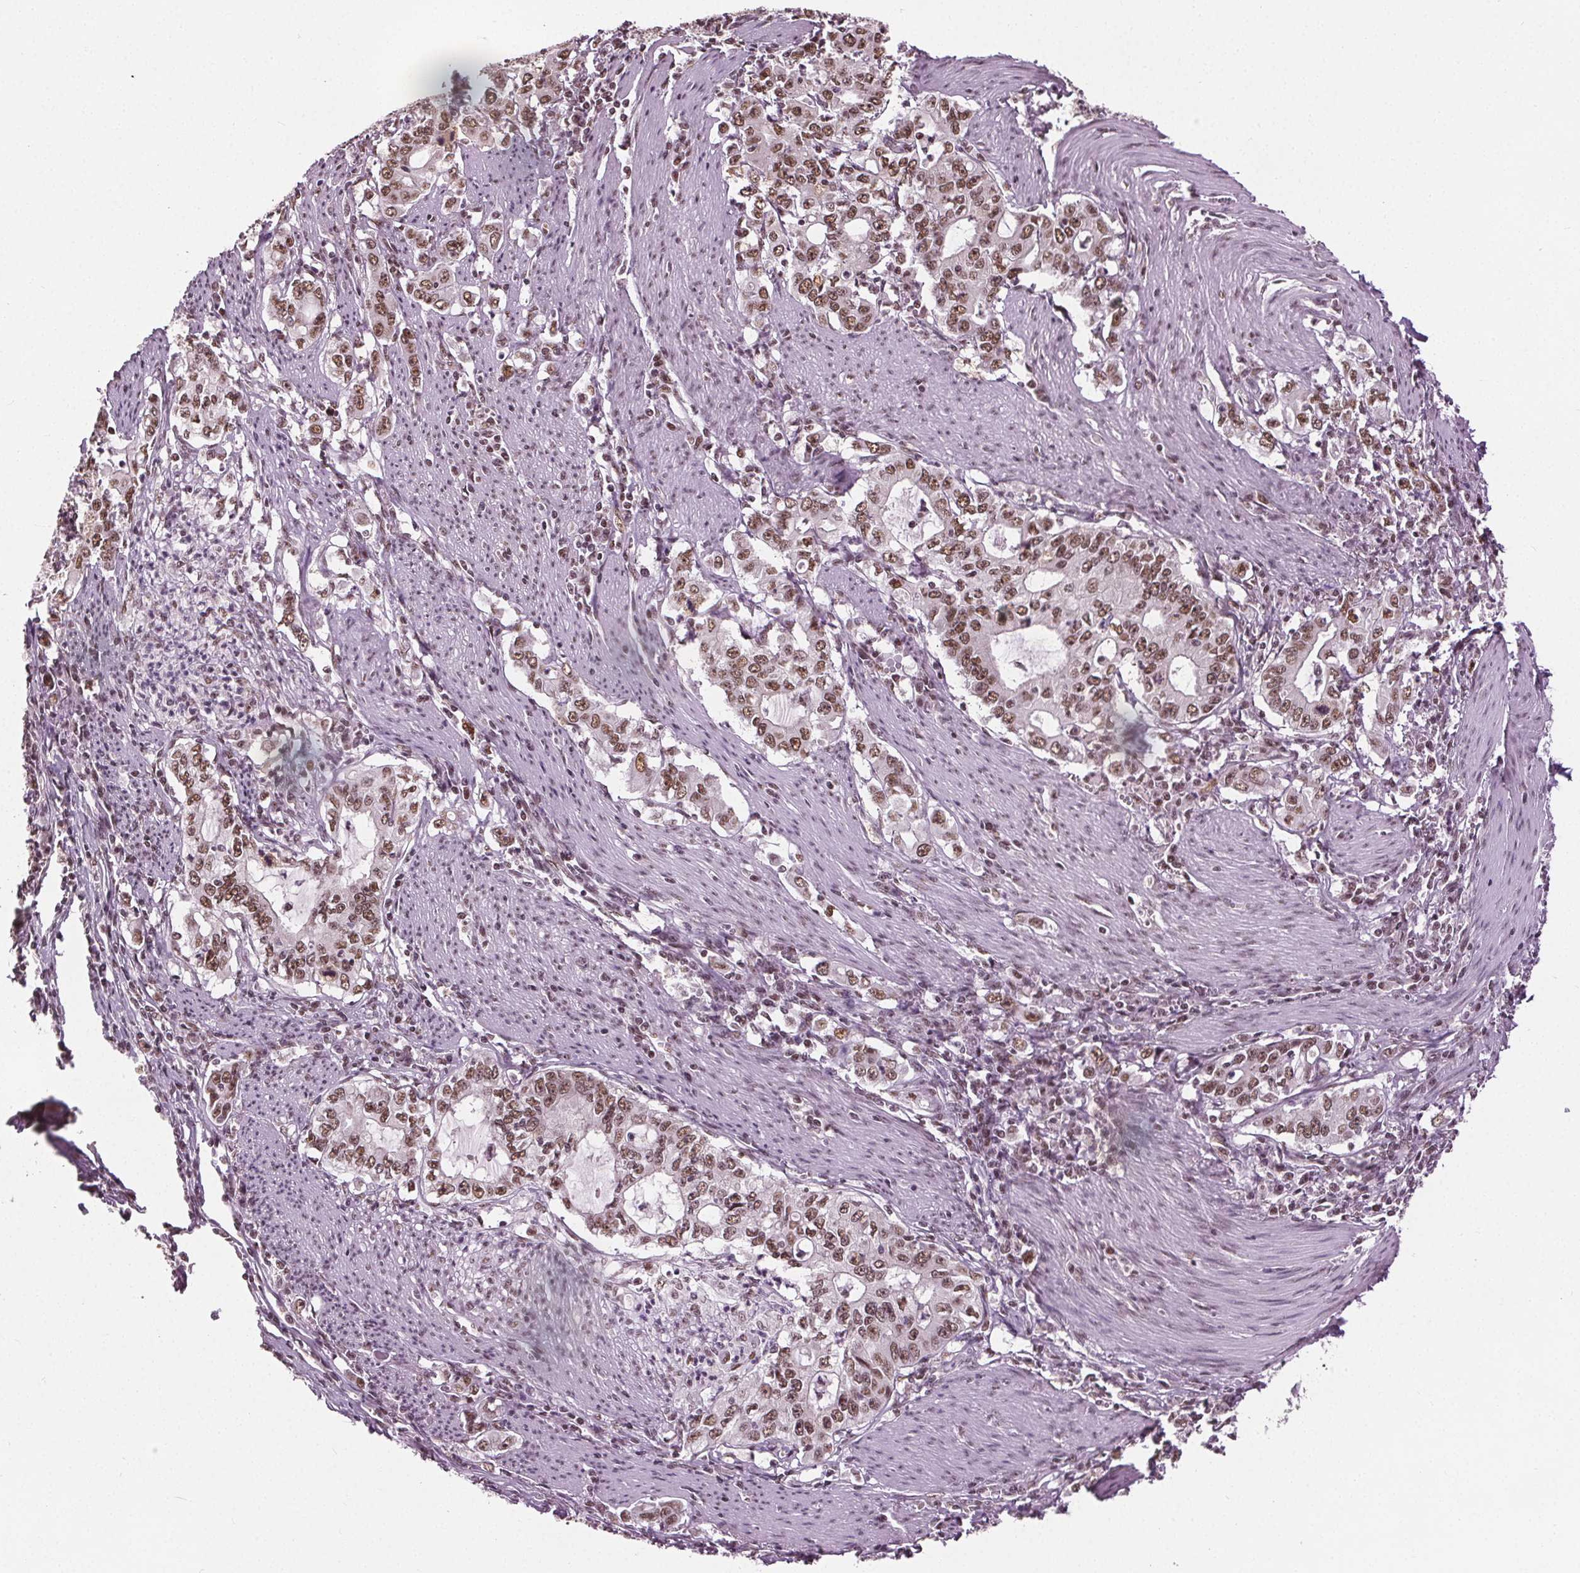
{"staining": {"intensity": "moderate", "quantity": ">75%", "location": "nuclear"}, "tissue": "stomach cancer", "cell_type": "Tumor cells", "image_type": "cancer", "snomed": [{"axis": "morphology", "description": "Adenocarcinoma, NOS"}, {"axis": "topography", "description": "Stomach, lower"}], "caption": "The image displays immunohistochemical staining of stomach cancer. There is moderate nuclear expression is appreciated in approximately >75% of tumor cells.", "gene": "IWS1", "patient": {"sex": "female", "age": 72}}